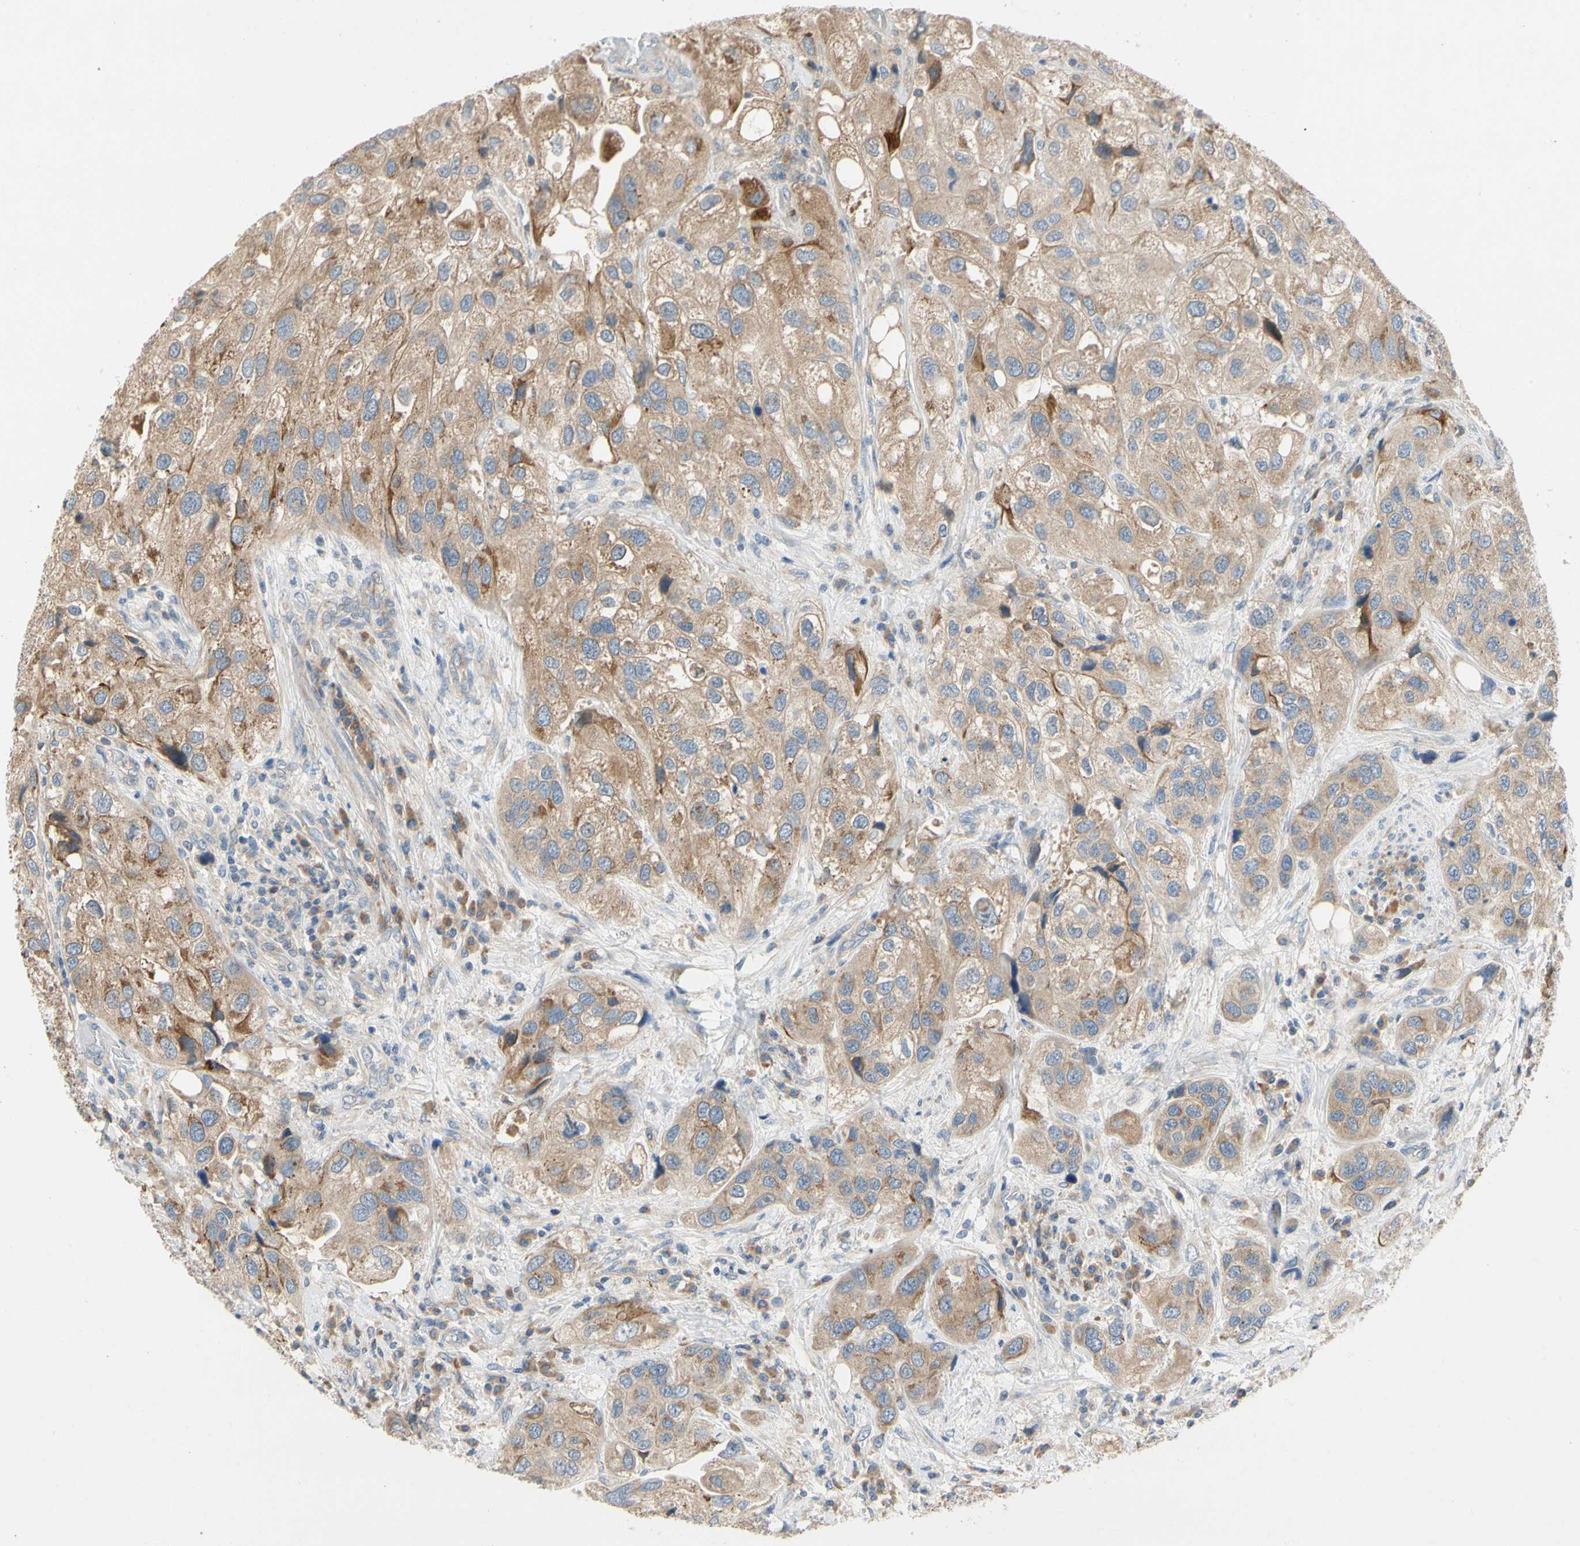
{"staining": {"intensity": "moderate", "quantity": ">75%", "location": "cytoplasmic/membranous"}, "tissue": "urothelial cancer", "cell_type": "Tumor cells", "image_type": "cancer", "snomed": [{"axis": "morphology", "description": "Urothelial carcinoma, High grade"}, {"axis": "topography", "description": "Urinary bladder"}], "caption": "Urothelial cancer stained for a protein exhibits moderate cytoplasmic/membranous positivity in tumor cells. Immunohistochemistry (ihc) stains the protein of interest in brown and the nuclei are stained blue.", "gene": "KLHDC8B", "patient": {"sex": "female", "age": 64}}